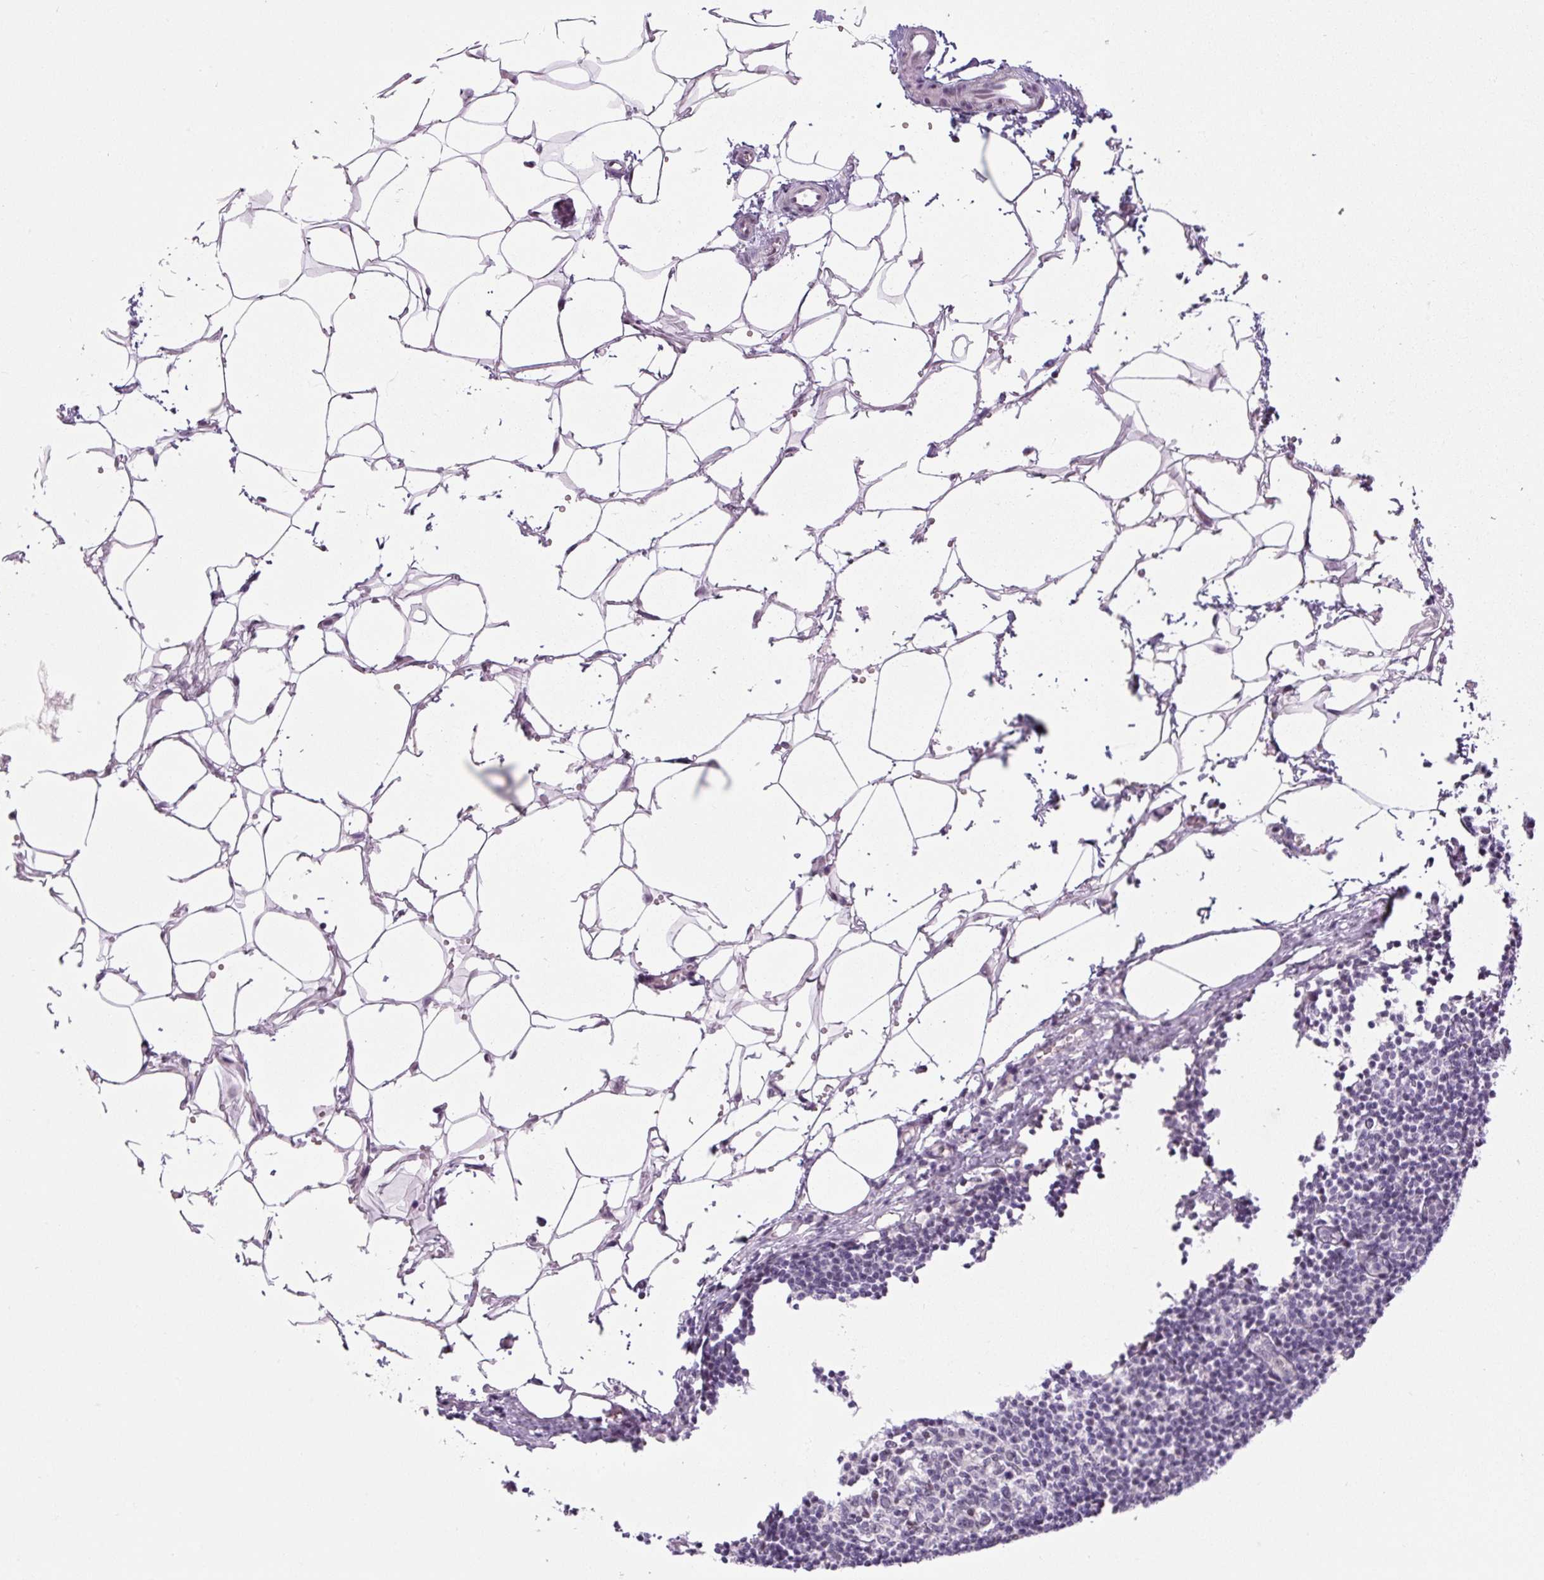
{"staining": {"intensity": "moderate", "quantity": "<25%", "location": "nuclear"}, "tissue": "lymph node", "cell_type": "Non-germinal center cells", "image_type": "normal", "snomed": [{"axis": "morphology", "description": "Normal tissue, NOS"}, {"axis": "topography", "description": "Lymph node"}], "caption": "Non-germinal center cells display moderate nuclear staining in about <25% of cells in unremarkable lymph node.", "gene": "TCFL5", "patient": {"sex": "male", "age": 49}}